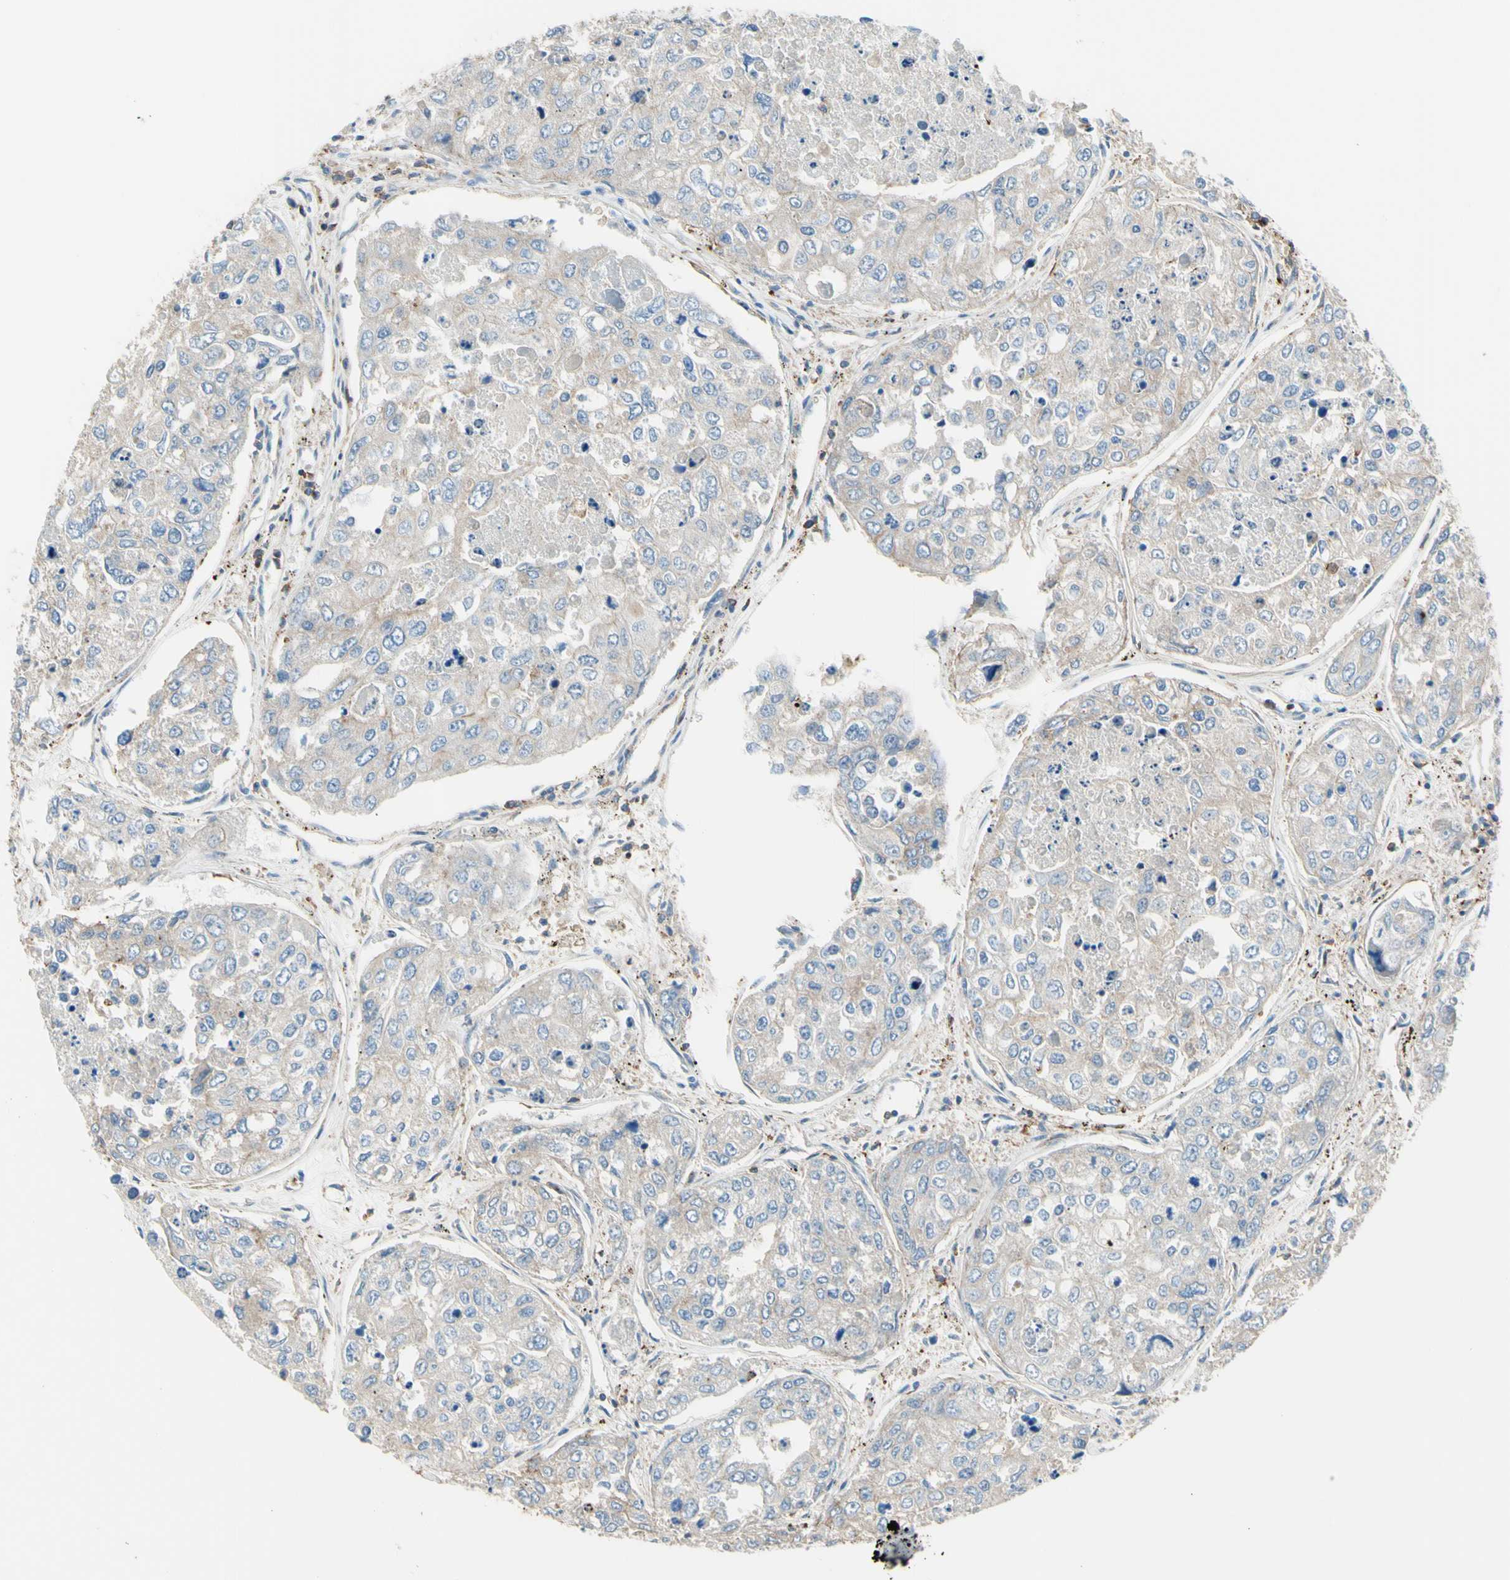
{"staining": {"intensity": "weak", "quantity": "25%-75%", "location": "cytoplasmic/membranous"}, "tissue": "urothelial cancer", "cell_type": "Tumor cells", "image_type": "cancer", "snomed": [{"axis": "morphology", "description": "Urothelial carcinoma, High grade"}, {"axis": "topography", "description": "Lymph node"}, {"axis": "topography", "description": "Urinary bladder"}], "caption": "There is low levels of weak cytoplasmic/membranous positivity in tumor cells of urothelial cancer, as demonstrated by immunohistochemical staining (brown color).", "gene": "SEMA4C", "patient": {"sex": "male", "age": 51}}